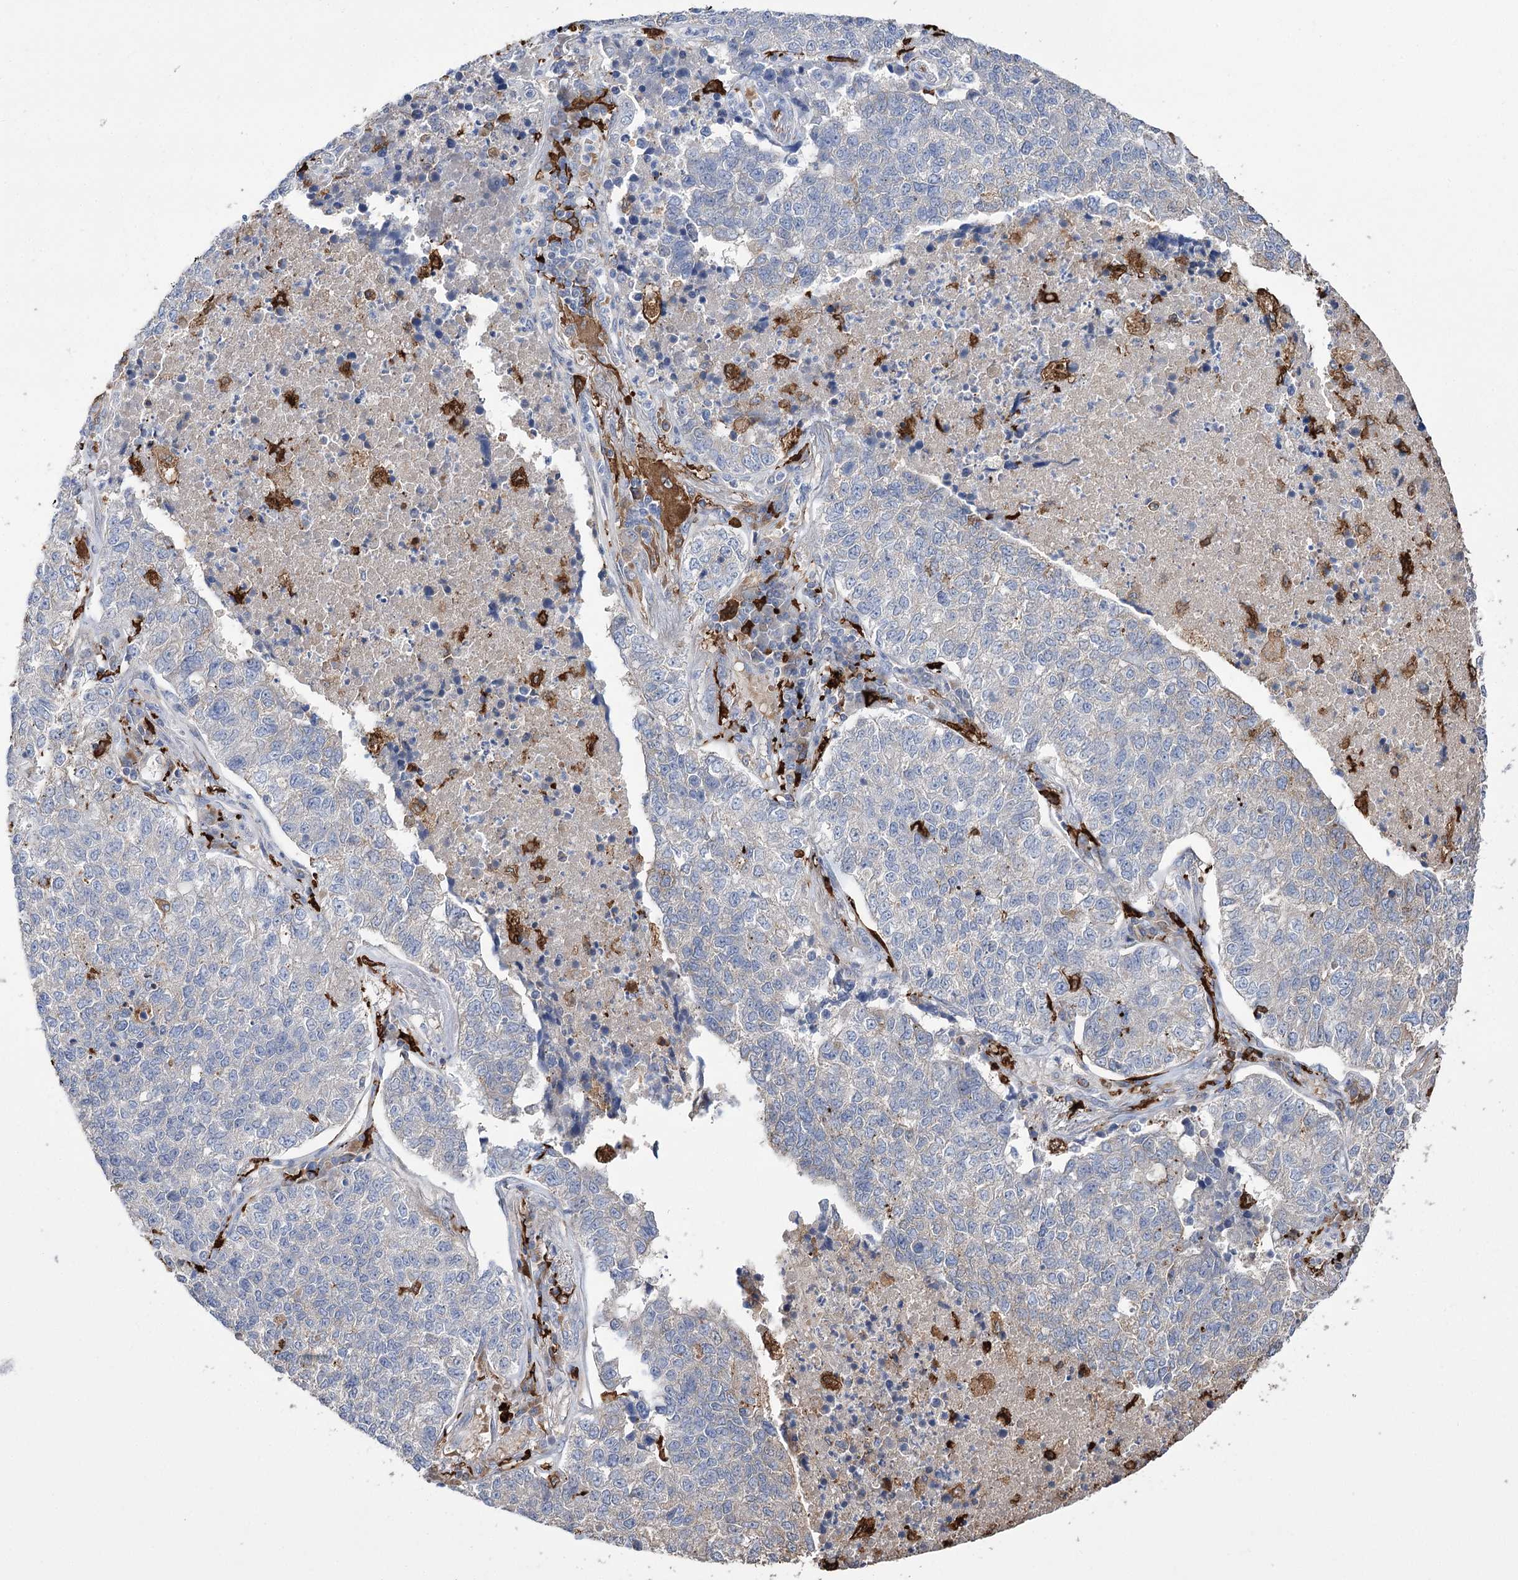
{"staining": {"intensity": "negative", "quantity": "none", "location": "none"}, "tissue": "lung cancer", "cell_type": "Tumor cells", "image_type": "cancer", "snomed": [{"axis": "morphology", "description": "Adenocarcinoma, NOS"}, {"axis": "topography", "description": "Lung"}], "caption": "This image is of lung cancer stained with immunohistochemistry to label a protein in brown with the nuclei are counter-stained blue. There is no staining in tumor cells. (Immunohistochemistry (ihc), brightfield microscopy, high magnification).", "gene": "ZNF622", "patient": {"sex": "male", "age": 49}}